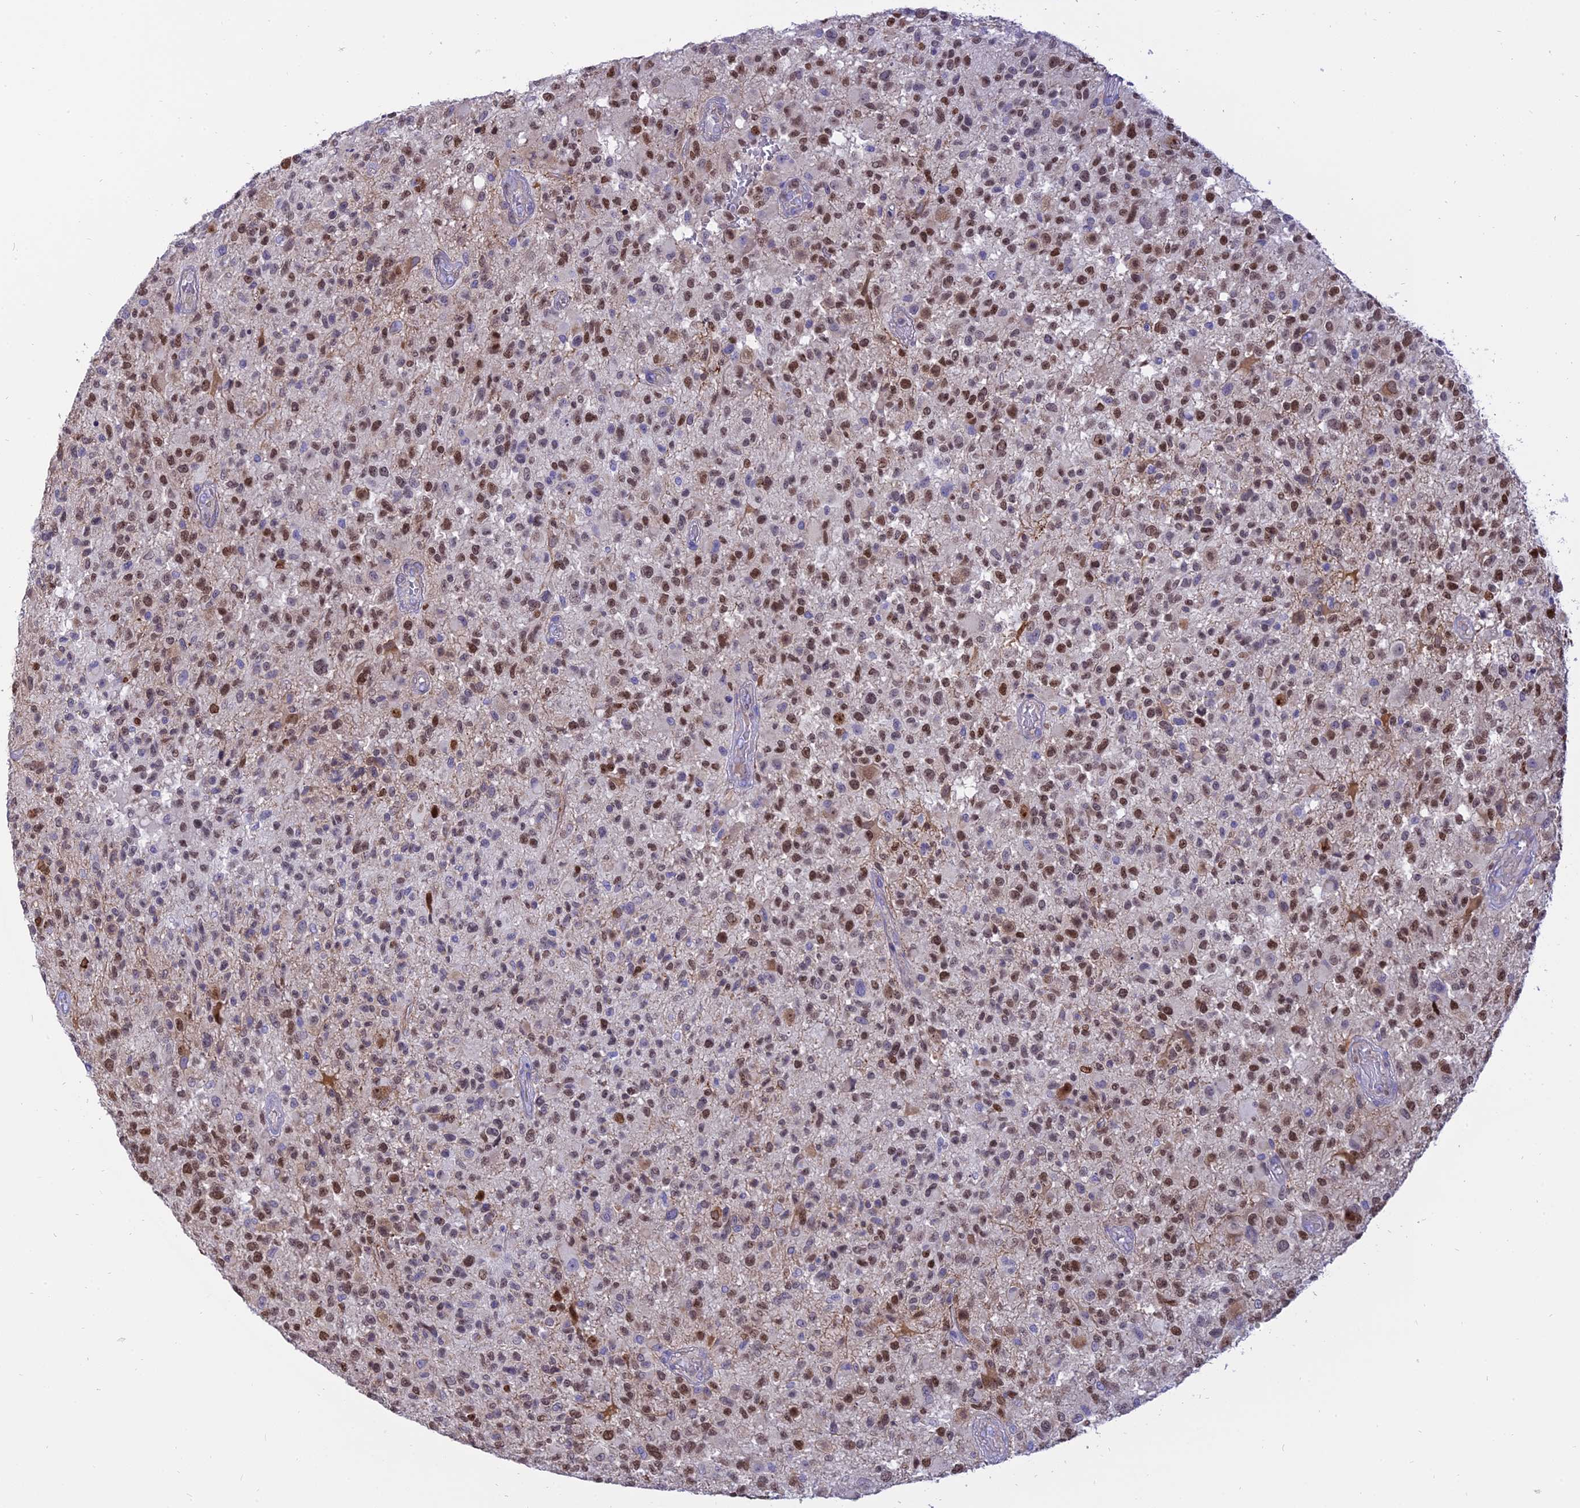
{"staining": {"intensity": "moderate", "quantity": ">75%", "location": "nuclear"}, "tissue": "glioma", "cell_type": "Tumor cells", "image_type": "cancer", "snomed": [{"axis": "morphology", "description": "Glioma, malignant, High grade"}, {"axis": "morphology", "description": "Glioblastoma, NOS"}, {"axis": "topography", "description": "Brain"}], "caption": "Brown immunohistochemical staining in glioblastoma displays moderate nuclear staining in about >75% of tumor cells.", "gene": "CENPV", "patient": {"sex": "male", "age": 60}}